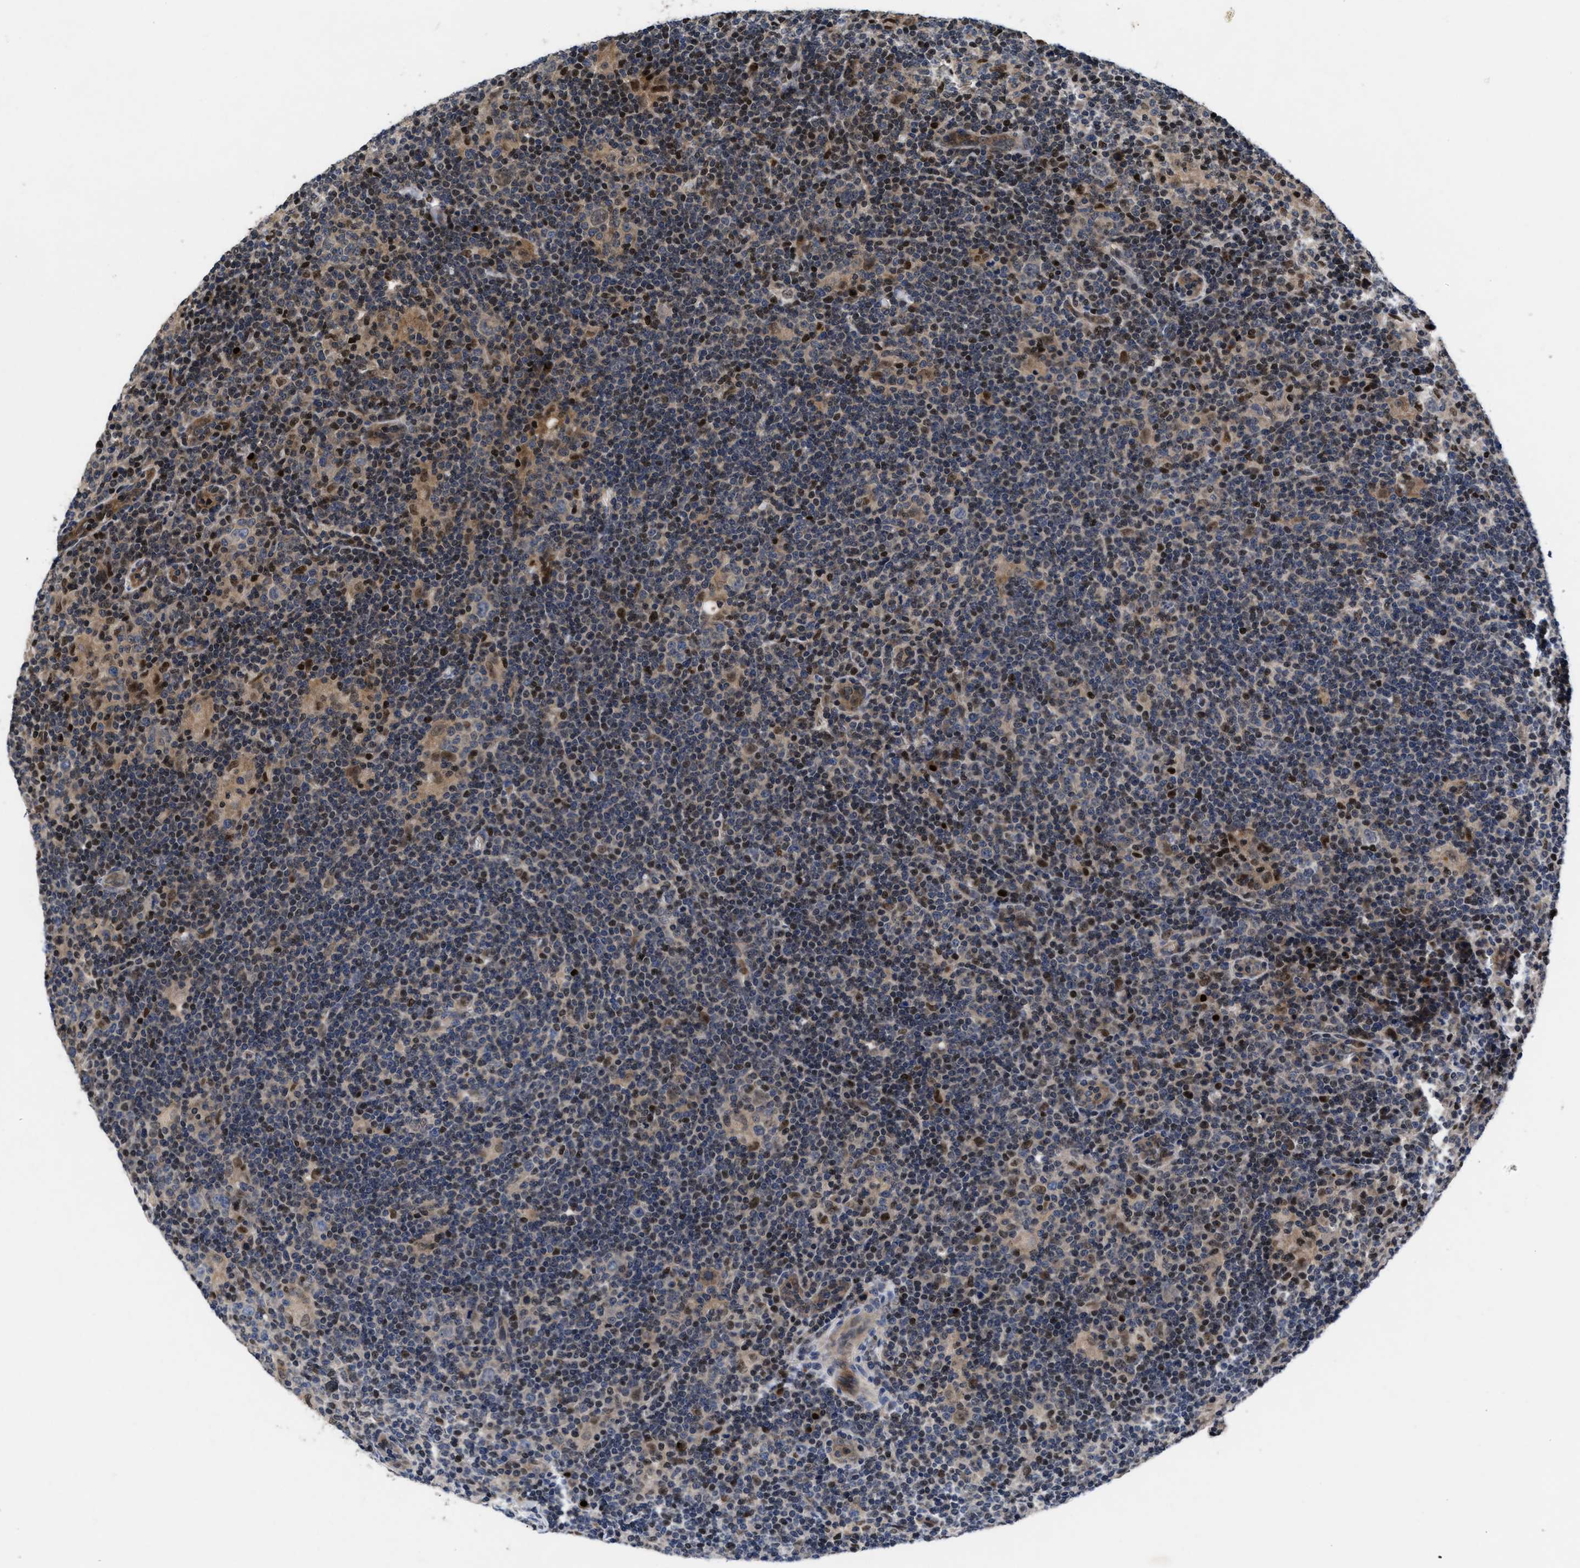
{"staining": {"intensity": "weak", "quantity": "25%-75%", "location": "cytoplasmic/membranous"}, "tissue": "lymphoma", "cell_type": "Tumor cells", "image_type": "cancer", "snomed": [{"axis": "morphology", "description": "Hodgkin's disease, NOS"}, {"axis": "topography", "description": "Lymph node"}], "caption": "Weak cytoplasmic/membranous protein staining is appreciated in about 25%-75% of tumor cells in lymphoma.", "gene": "FAM200A", "patient": {"sex": "female", "age": 57}}